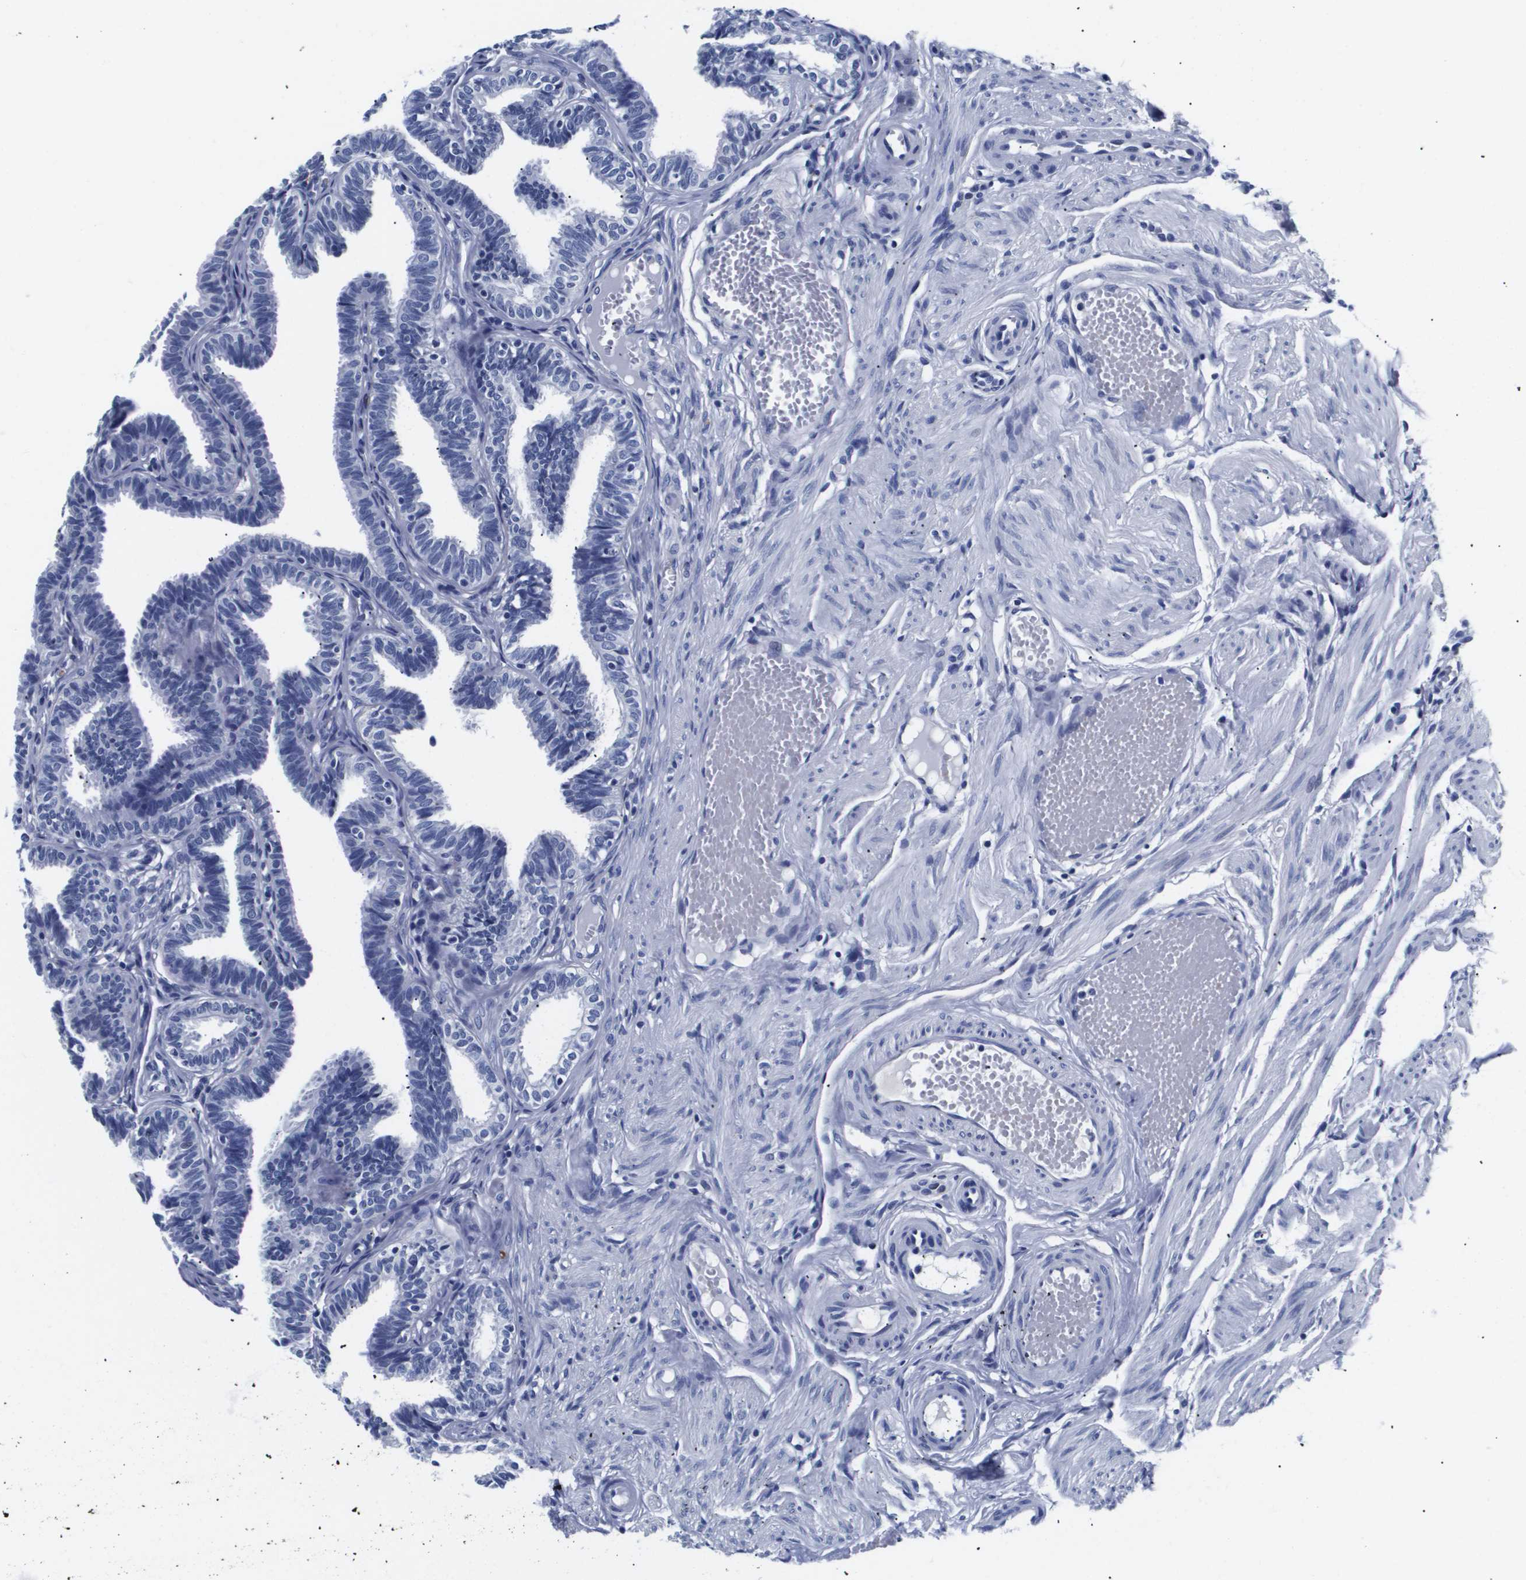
{"staining": {"intensity": "negative", "quantity": "none", "location": "none"}, "tissue": "fallopian tube", "cell_type": "Glandular cells", "image_type": "normal", "snomed": [{"axis": "morphology", "description": "Normal tissue, NOS"}, {"axis": "topography", "description": "Fallopian tube"}, {"axis": "topography", "description": "Ovary"}], "caption": "Protein analysis of unremarkable fallopian tube shows no significant expression in glandular cells. (Stains: DAB (3,3'-diaminobenzidine) immunohistochemistry (IHC) with hematoxylin counter stain, Microscopy: brightfield microscopy at high magnification).", "gene": "ATP6V0A4", "patient": {"sex": "female", "age": 23}}